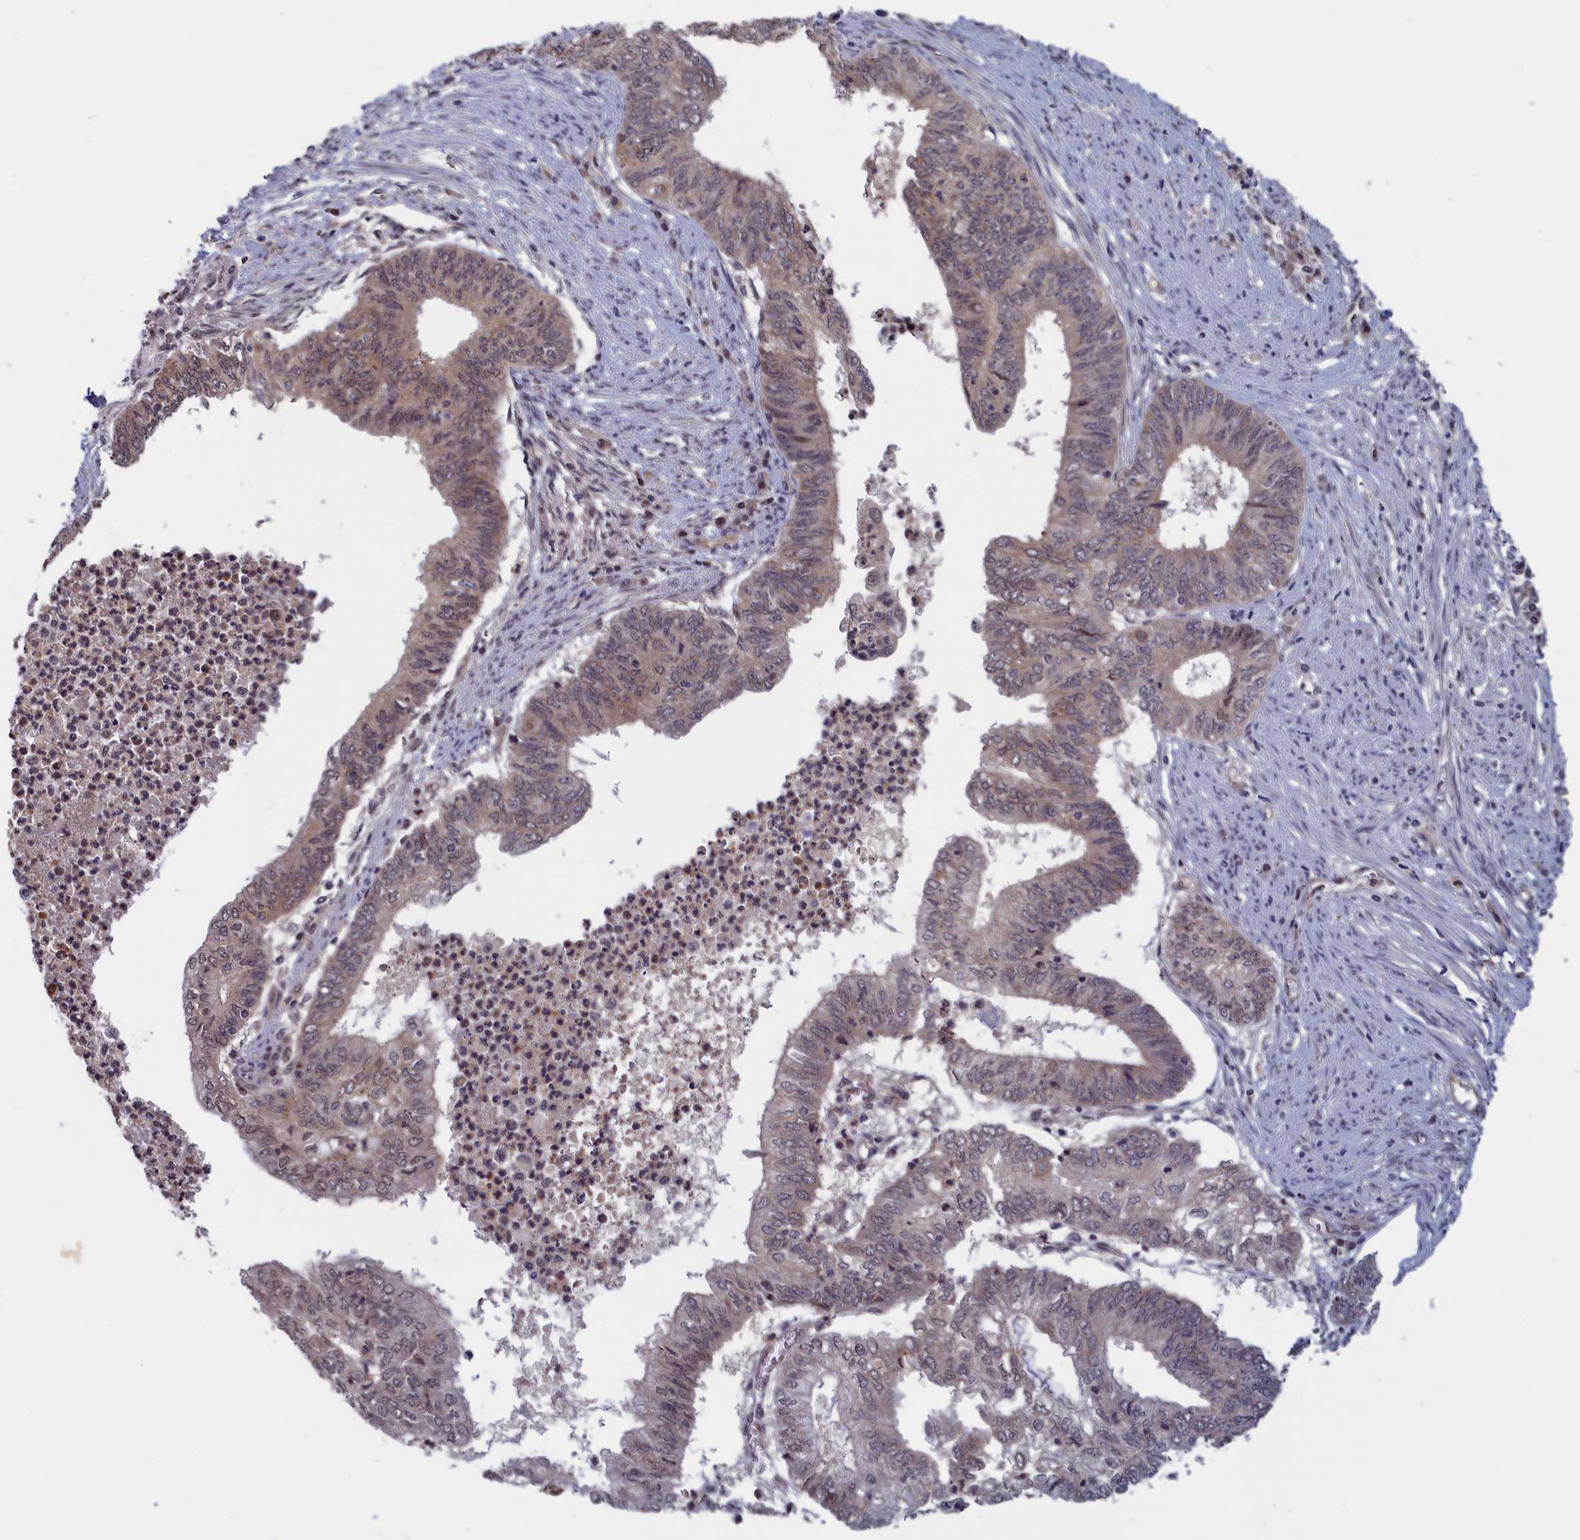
{"staining": {"intensity": "weak", "quantity": "<25%", "location": "nuclear"}, "tissue": "endometrial cancer", "cell_type": "Tumor cells", "image_type": "cancer", "snomed": [{"axis": "morphology", "description": "Adenocarcinoma, NOS"}, {"axis": "topography", "description": "Endometrium"}], "caption": "Endometrial cancer was stained to show a protein in brown. There is no significant expression in tumor cells.", "gene": "PLP2", "patient": {"sex": "female", "age": 68}}